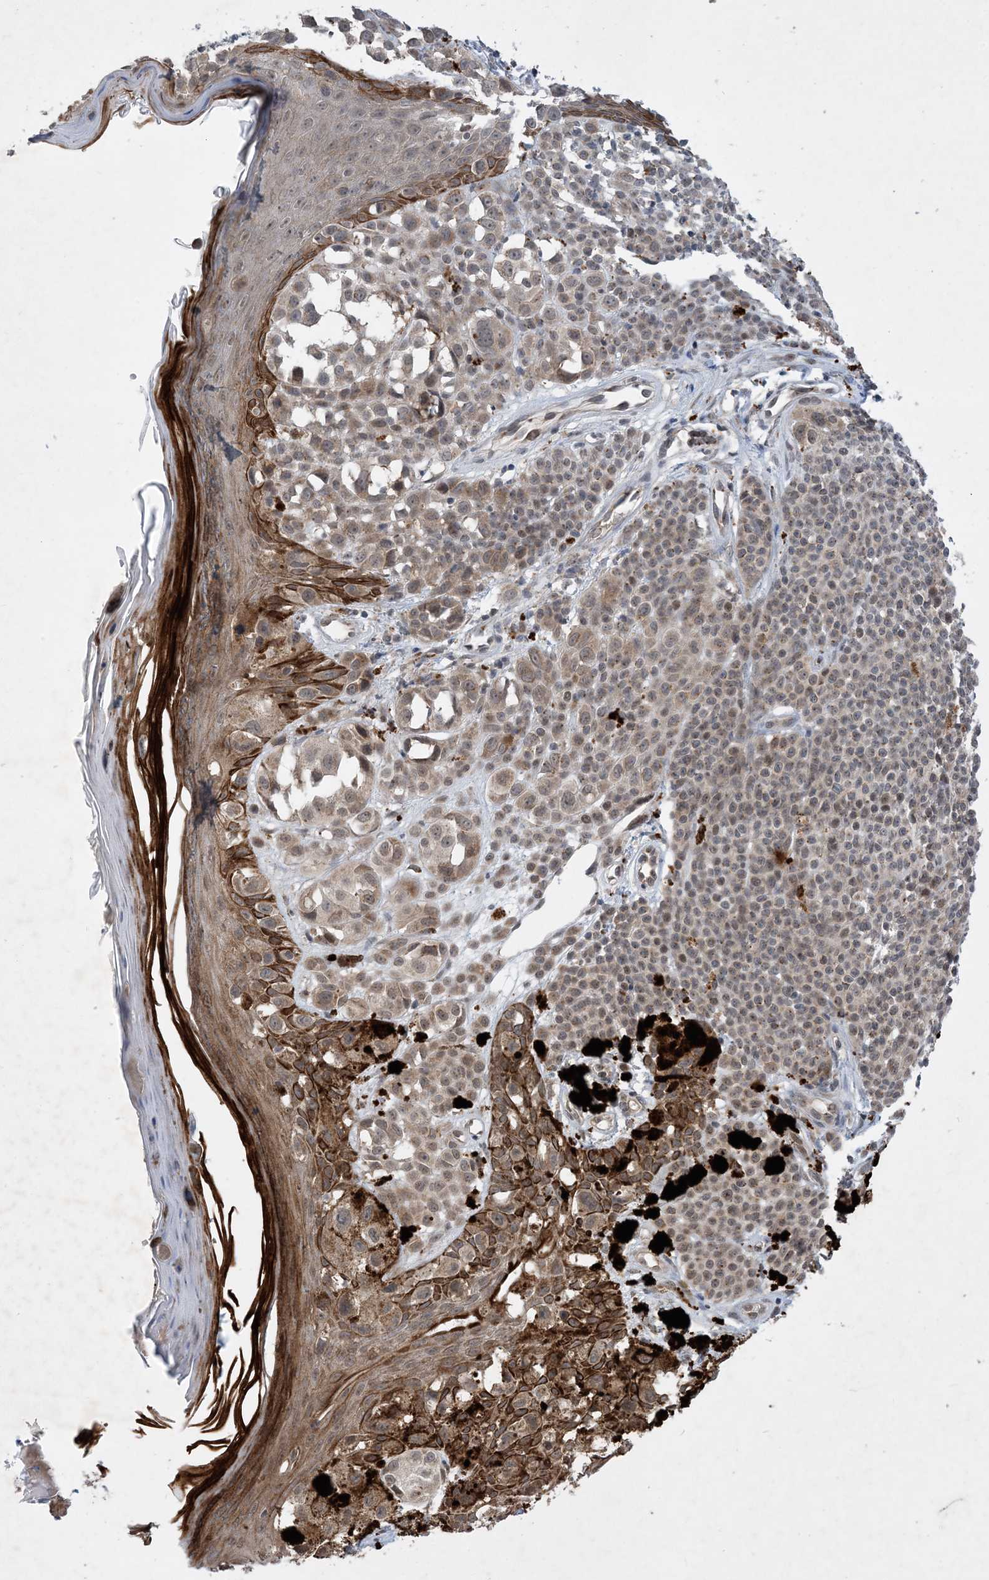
{"staining": {"intensity": "weak", "quantity": "25%-75%", "location": "cytoplasmic/membranous"}, "tissue": "melanoma", "cell_type": "Tumor cells", "image_type": "cancer", "snomed": [{"axis": "morphology", "description": "Malignant melanoma, NOS"}, {"axis": "topography", "description": "Skin of leg"}], "caption": "This micrograph exhibits melanoma stained with immunohistochemistry to label a protein in brown. The cytoplasmic/membranous of tumor cells show weak positivity for the protein. Nuclei are counter-stained blue.", "gene": "TINAG", "patient": {"sex": "female", "age": 72}}